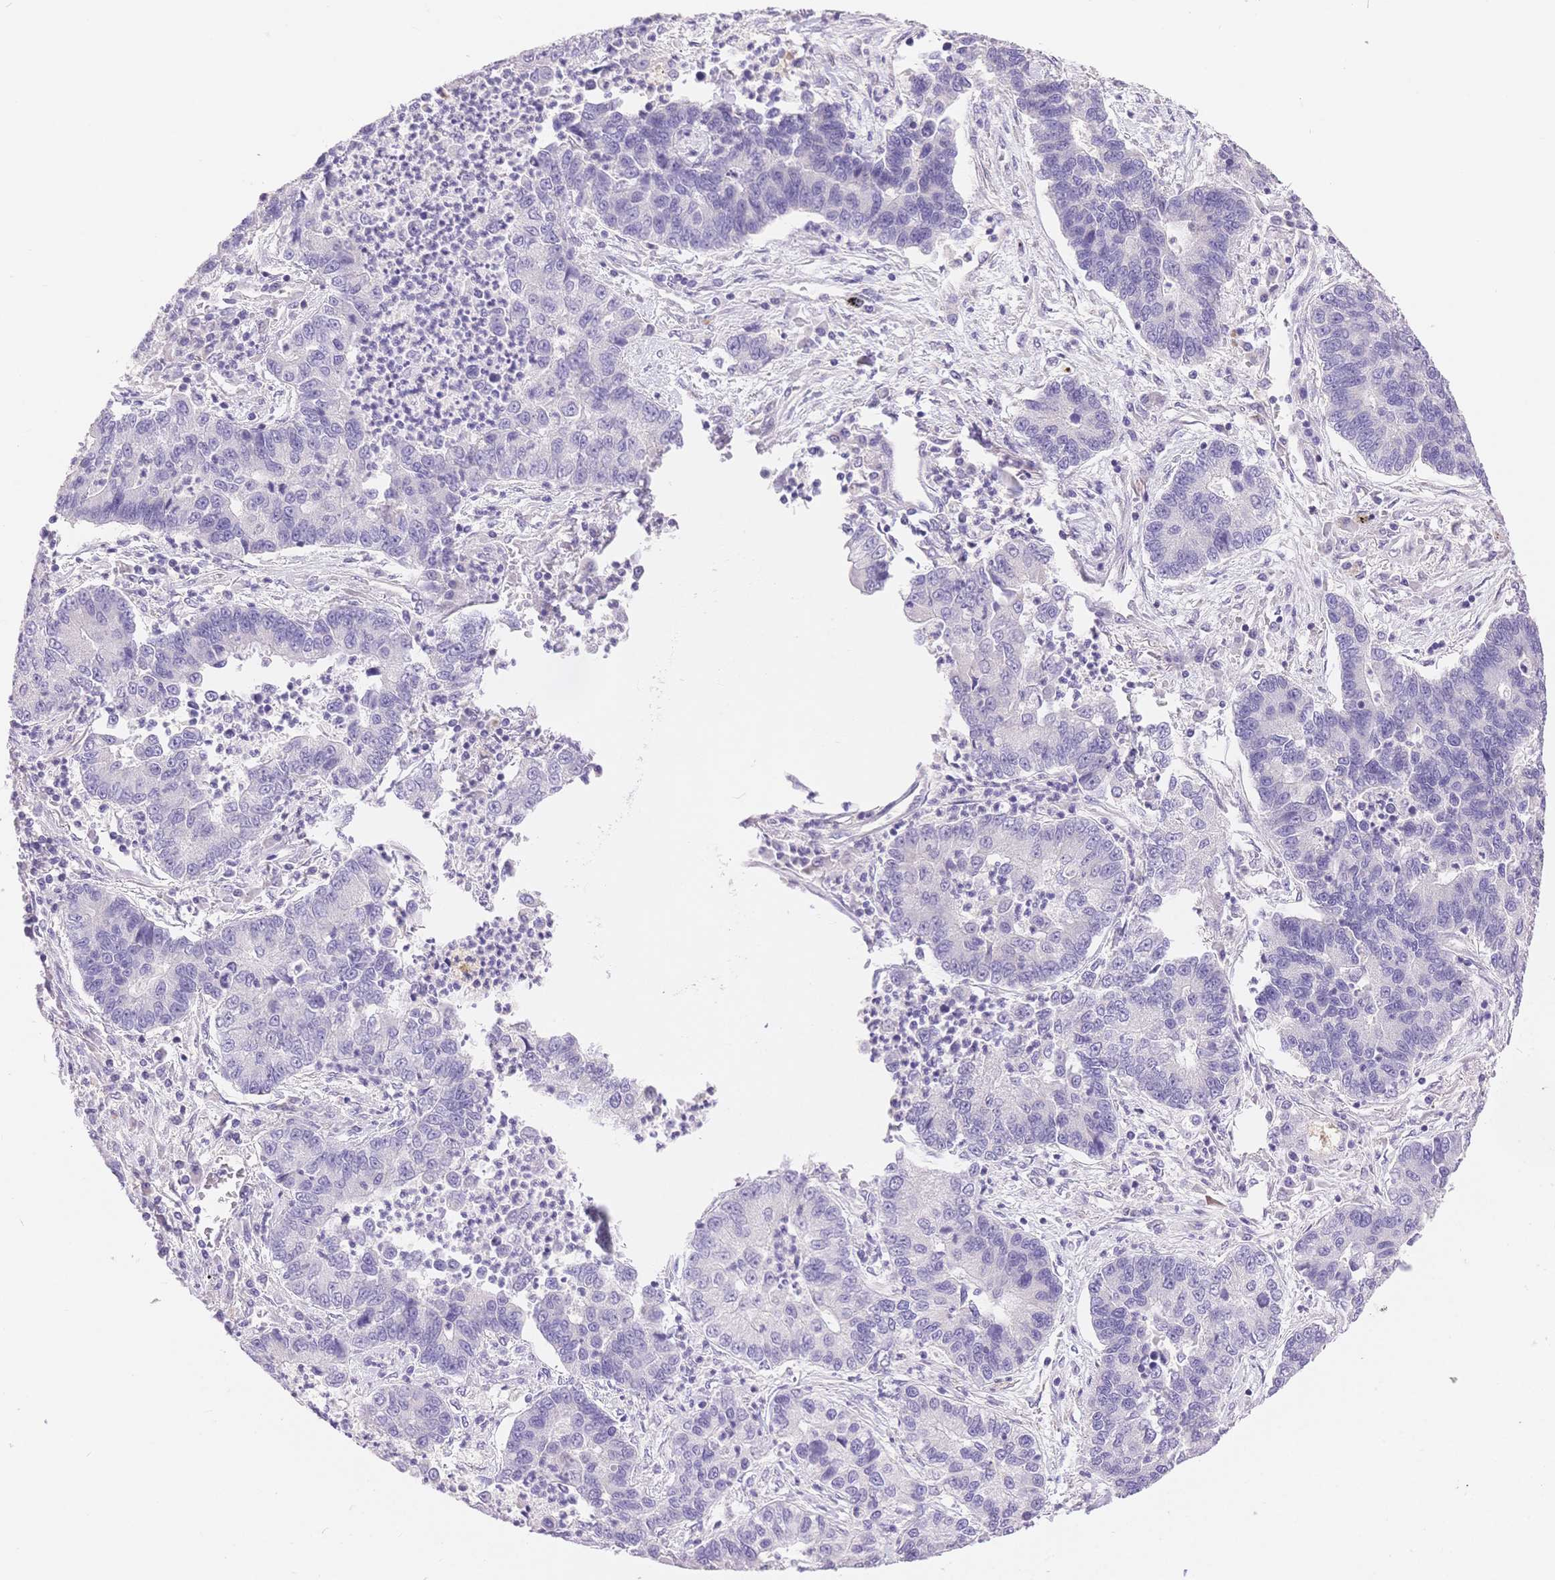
{"staining": {"intensity": "negative", "quantity": "none", "location": "none"}, "tissue": "lung cancer", "cell_type": "Tumor cells", "image_type": "cancer", "snomed": [{"axis": "morphology", "description": "Adenocarcinoma, NOS"}, {"axis": "topography", "description": "Lung"}], "caption": "High power microscopy photomicrograph of an immunohistochemistry (IHC) micrograph of lung cancer, revealing no significant staining in tumor cells.", "gene": "MYOM1", "patient": {"sex": "female", "age": 57}}